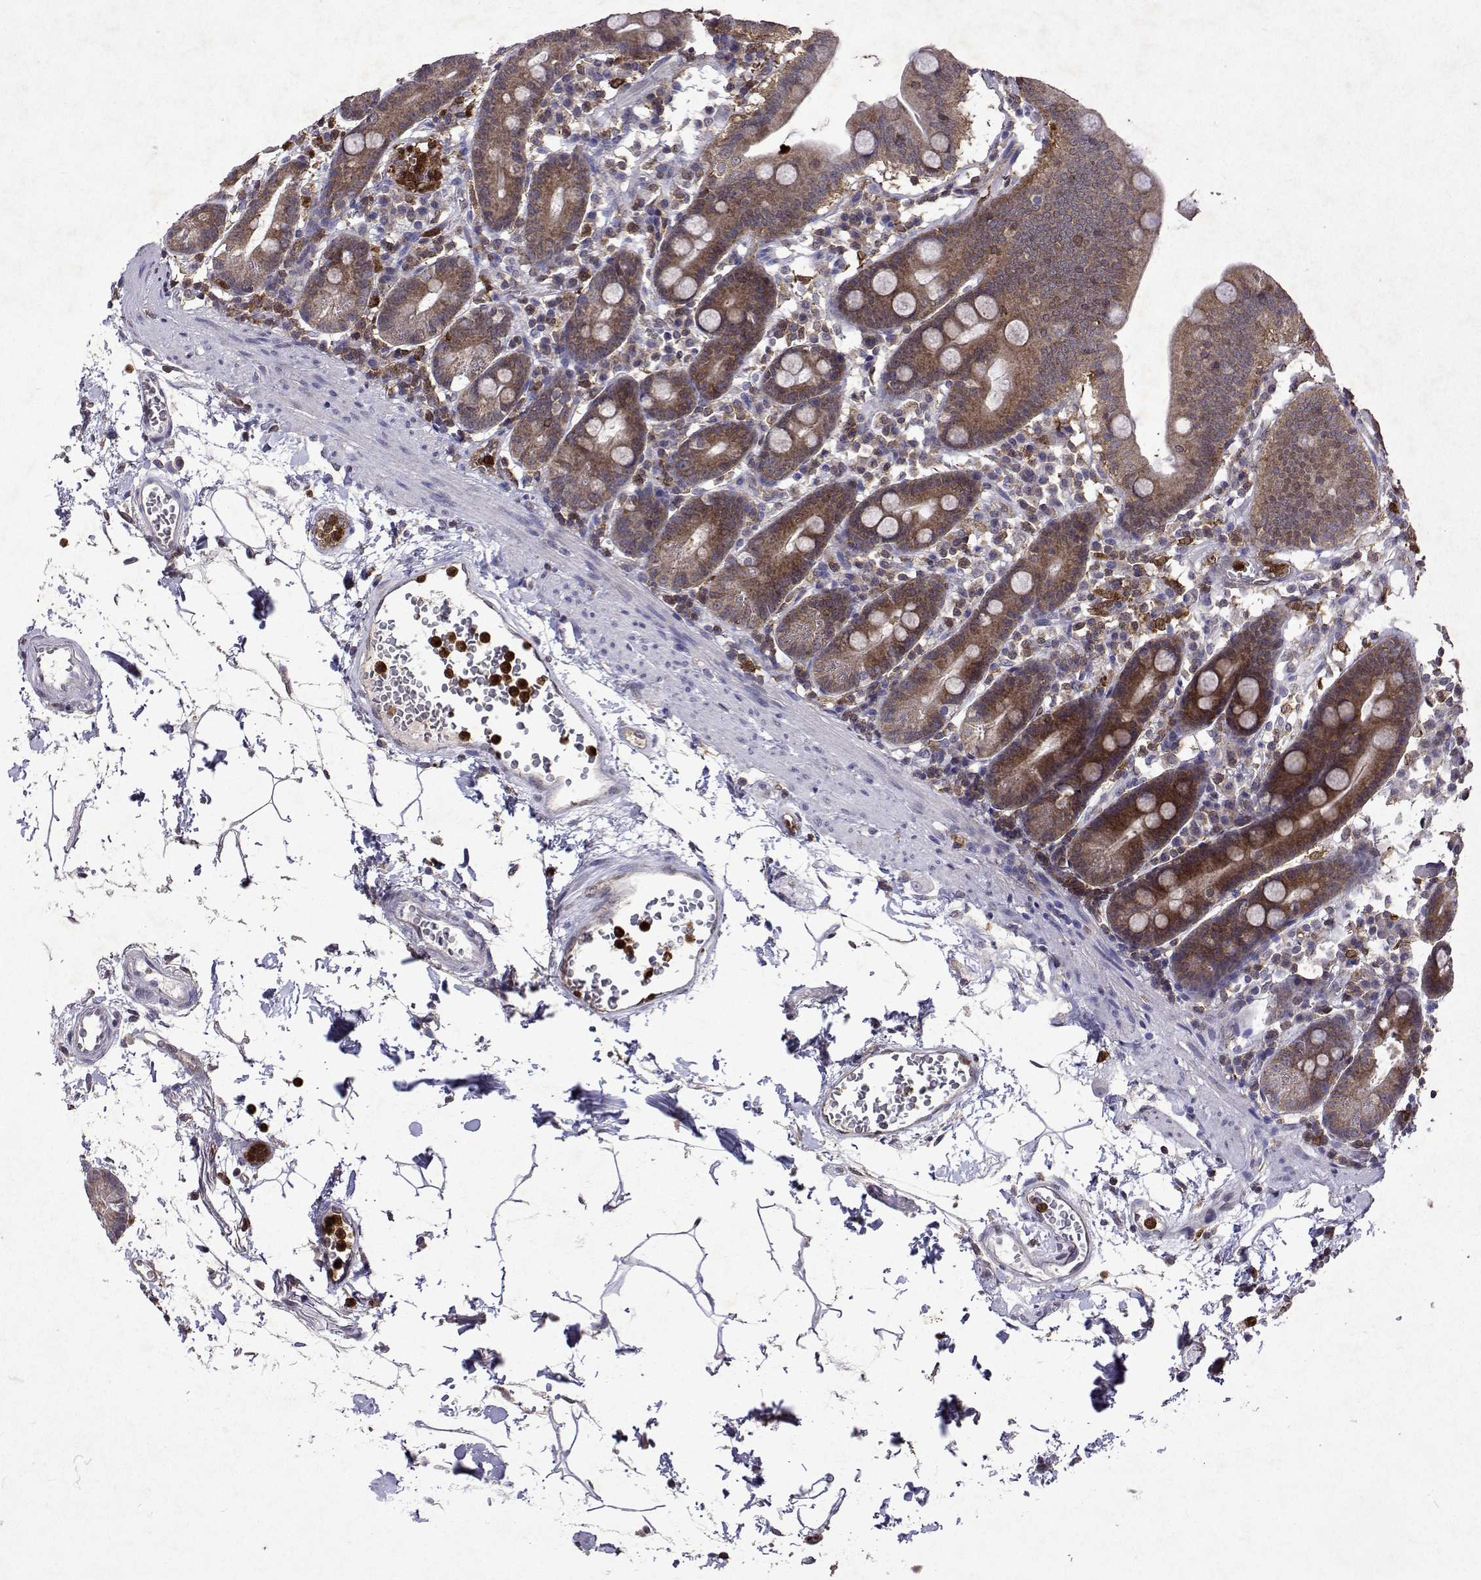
{"staining": {"intensity": "moderate", "quantity": ">75%", "location": "cytoplasmic/membranous"}, "tissue": "duodenum", "cell_type": "Glandular cells", "image_type": "normal", "snomed": [{"axis": "morphology", "description": "Normal tissue, NOS"}, {"axis": "topography", "description": "Pancreas"}, {"axis": "topography", "description": "Duodenum"}], "caption": "DAB (3,3'-diaminobenzidine) immunohistochemical staining of normal human duodenum exhibits moderate cytoplasmic/membranous protein staining in about >75% of glandular cells.", "gene": "APAF1", "patient": {"sex": "male", "age": 59}}